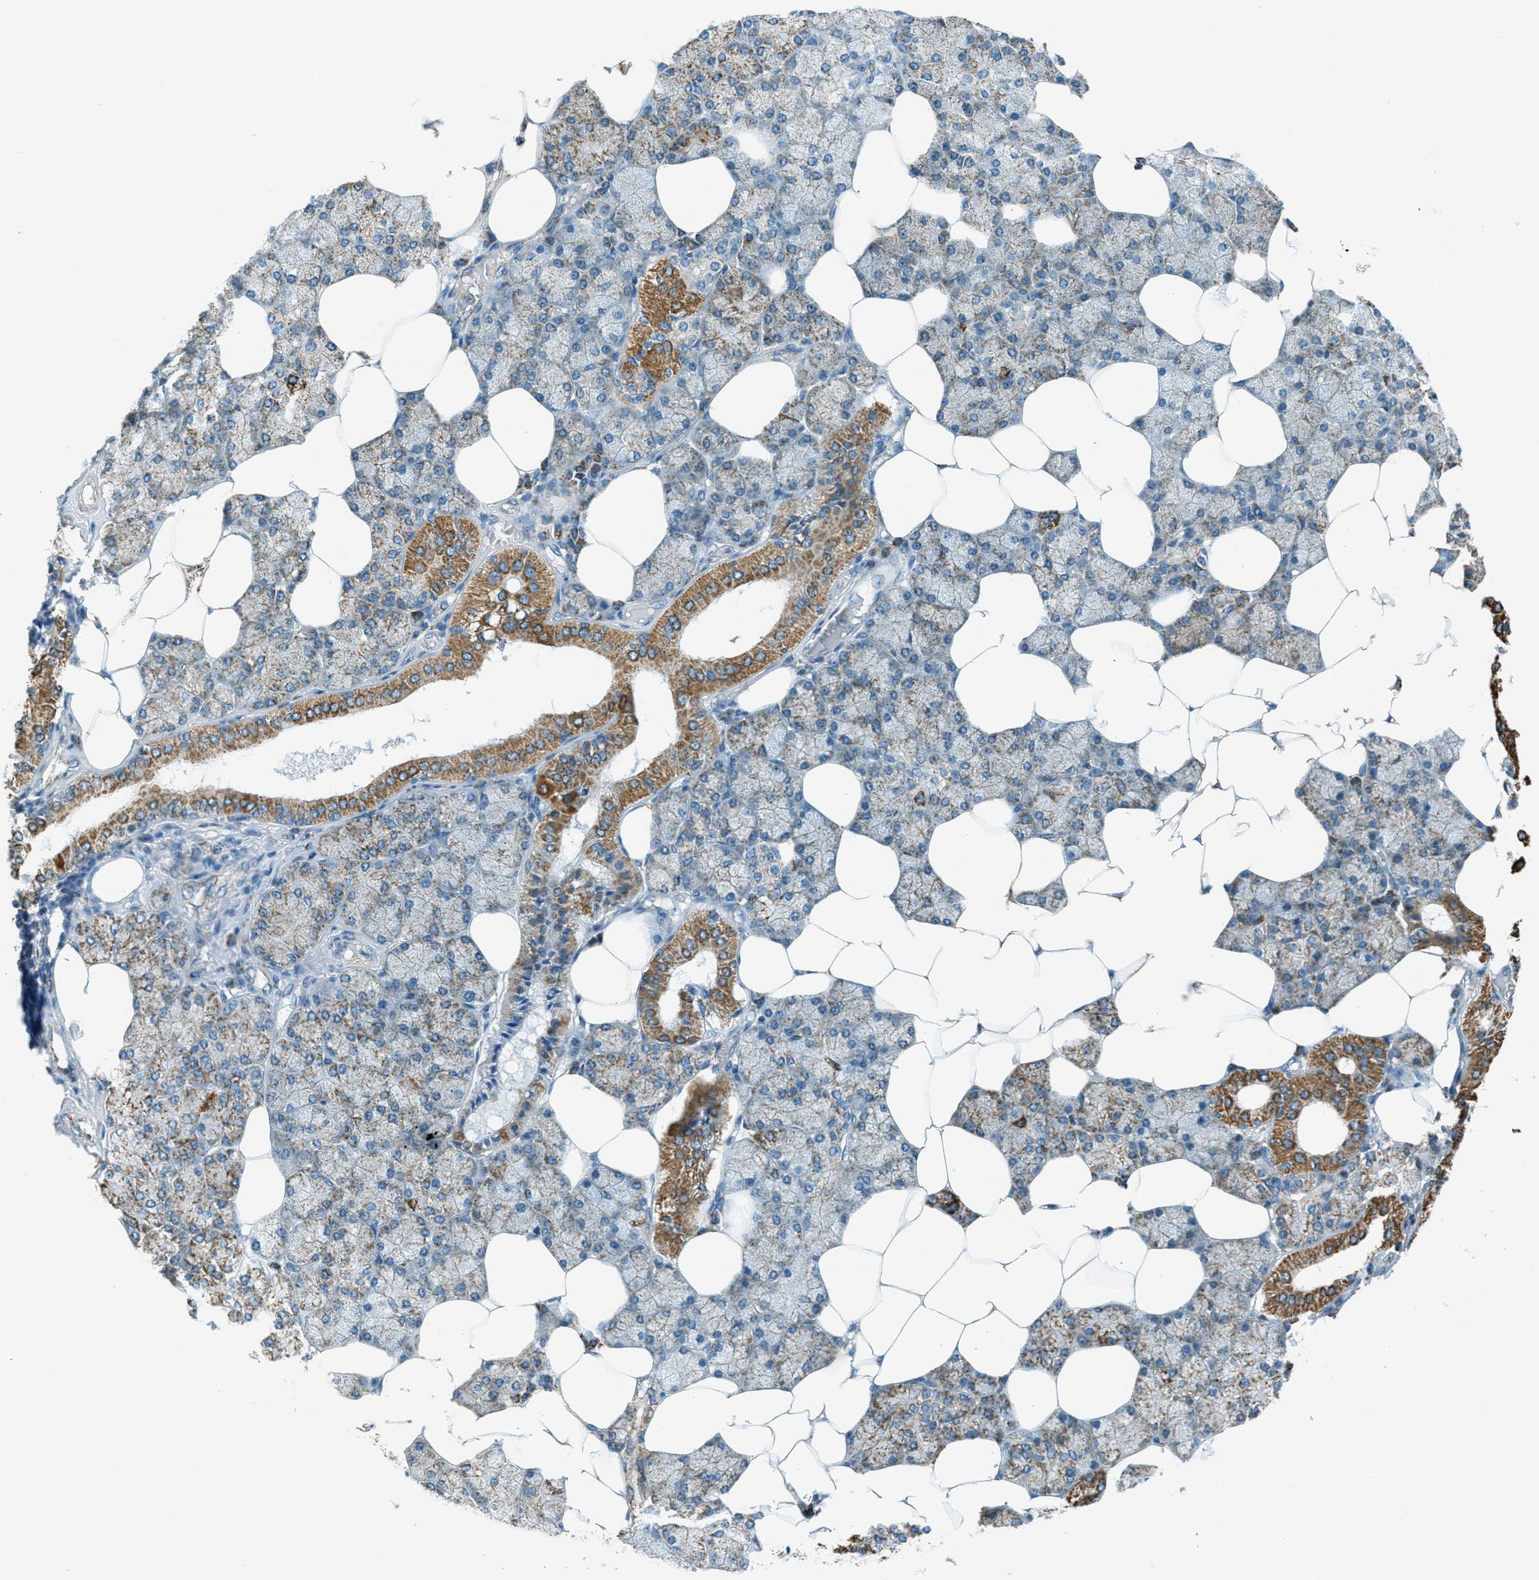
{"staining": {"intensity": "moderate", "quantity": "<25%", "location": "cytoplasmic/membranous"}, "tissue": "salivary gland", "cell_type": "Glandular cells", "image_type": "normal", "snomed": [{"axis": "morphology", "description": "Normal tissue, NOS"}, {"axis": "topography", "description": "Salivary gland"}], "caption": "Unremarkable salivary gland exhibits moderate cytoplasmic/membranous expression in approximately <25% of glandular cells, visualized by immunohistochemistry. (brown staining indicates protein expression, while blue staining denotes nuclei).", "gene": "CHST15", "patient": {"sex": "male", "age": 62}}